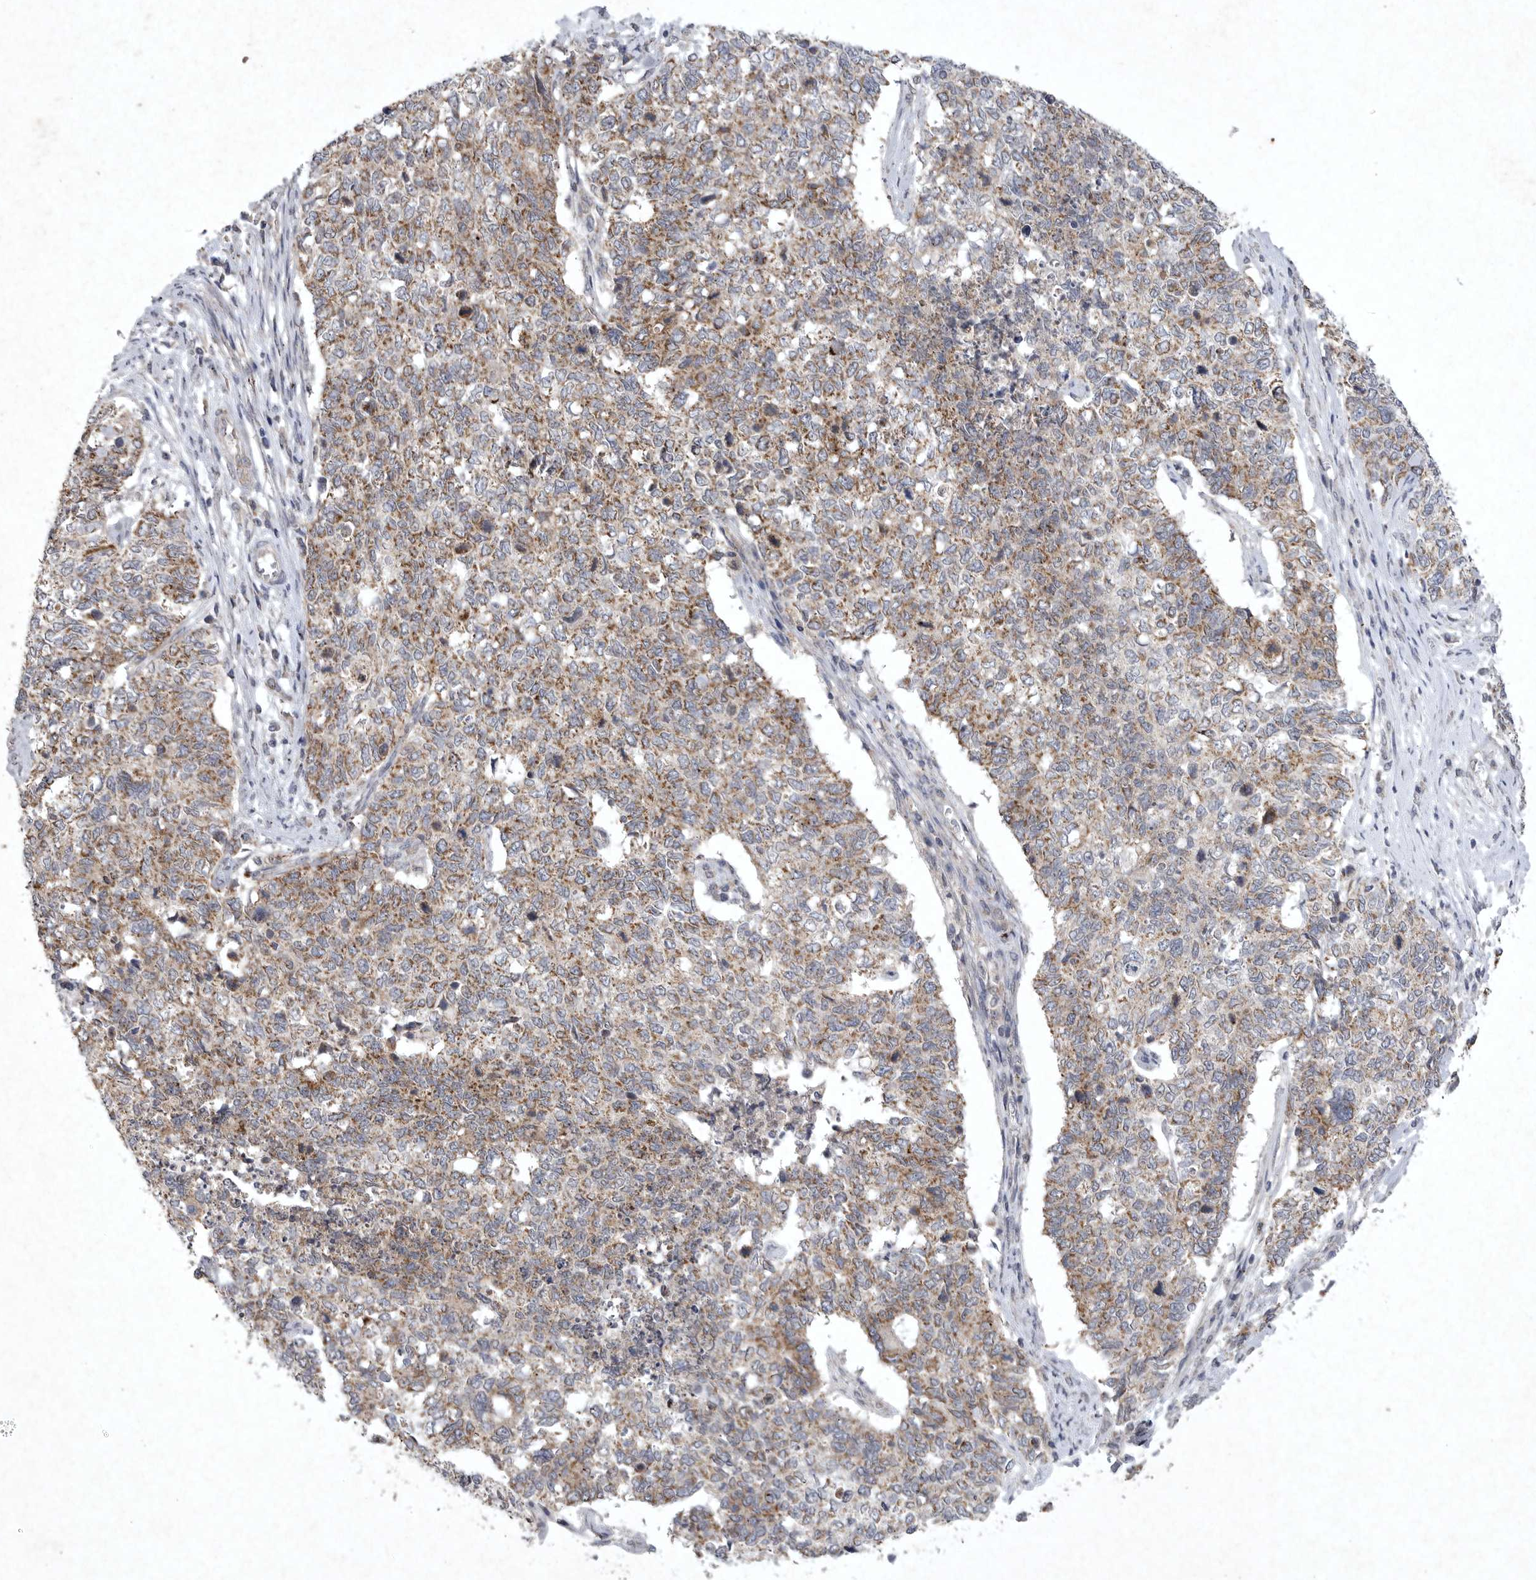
{"staining": {"intensity": "moderate", "quantity": ">75%", "location": "cytoplasmic/membranous"}, "tissue": "cervical cancer", "cell_type": "Tumor cells", "image_type": "cancer", "snomed": [{"axis": "morphology", "description": "Squamous cell carcinoma, NOS"}, {"axis": "topography", "description": "Cervix"}], "caption": "The image displays immunohistochemical staining of squamous cell carcinoma (cervical). There is moderate cytoplasmic/membranous staining is seen in approximately >75% of tumor cells. Ihc stains the protein in brown and the nuclei are stained blue.", "gene": "DDR1", "patient": {"sex": "female", "age": 63}}